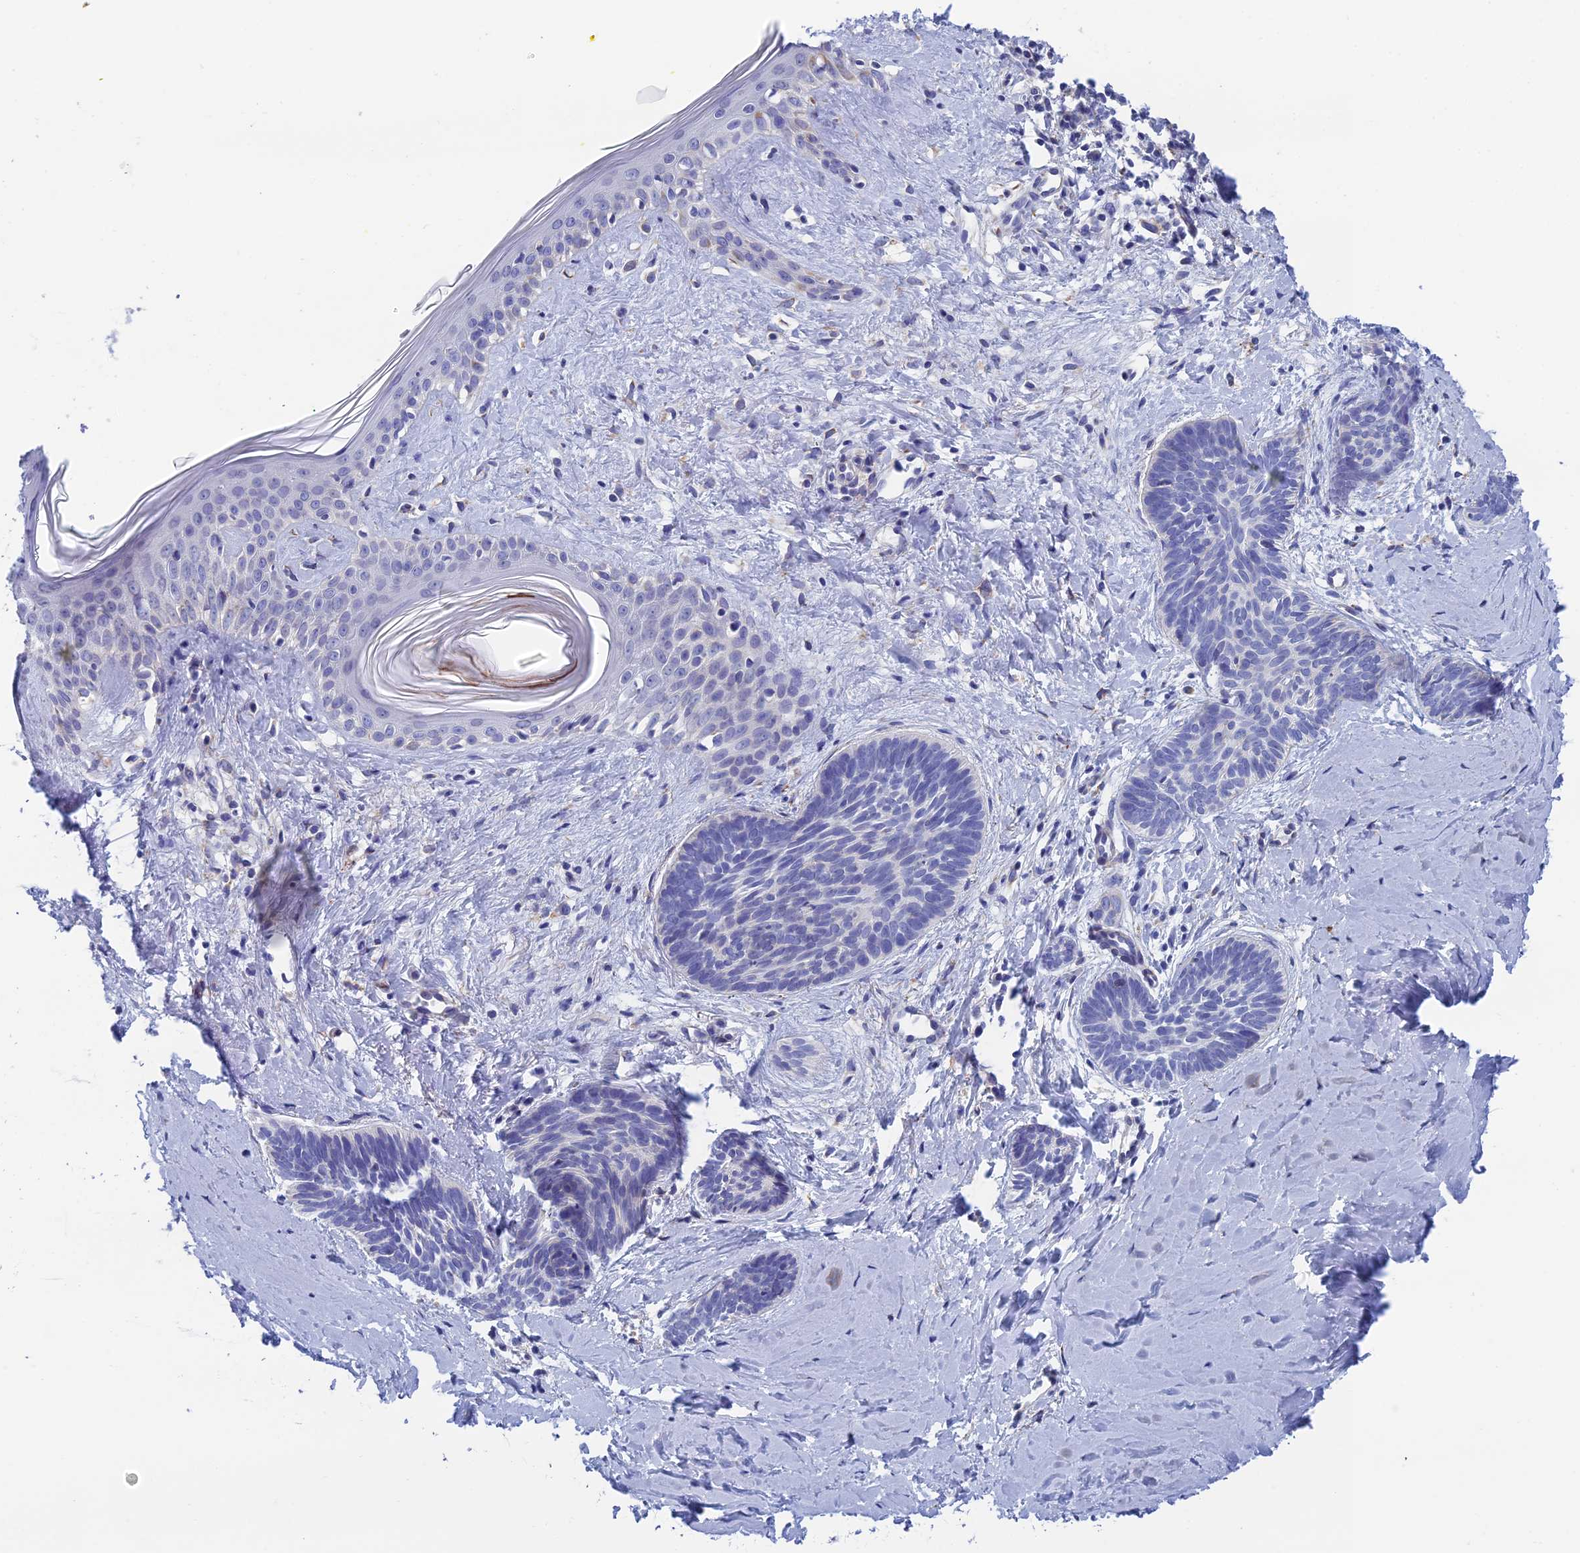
{"staining": {"intensity": "negative", "quantity": "none", "location": "none"}, "tissue": "skin cancer", "cell_type": "Tumor cells", "image_type": "cancer", "snomed": [{"axis": "morphology", "description": "Basal cell carcinoma"}, {"axis": "topography", "description": "Skin"}], "caption": "Skin cancer (basal cell carcinoma) stained for a protein using IHC shows no positivity tumor cells.", "gene": "CFAP210", "patient": {"sex": "female", "age": 81}}